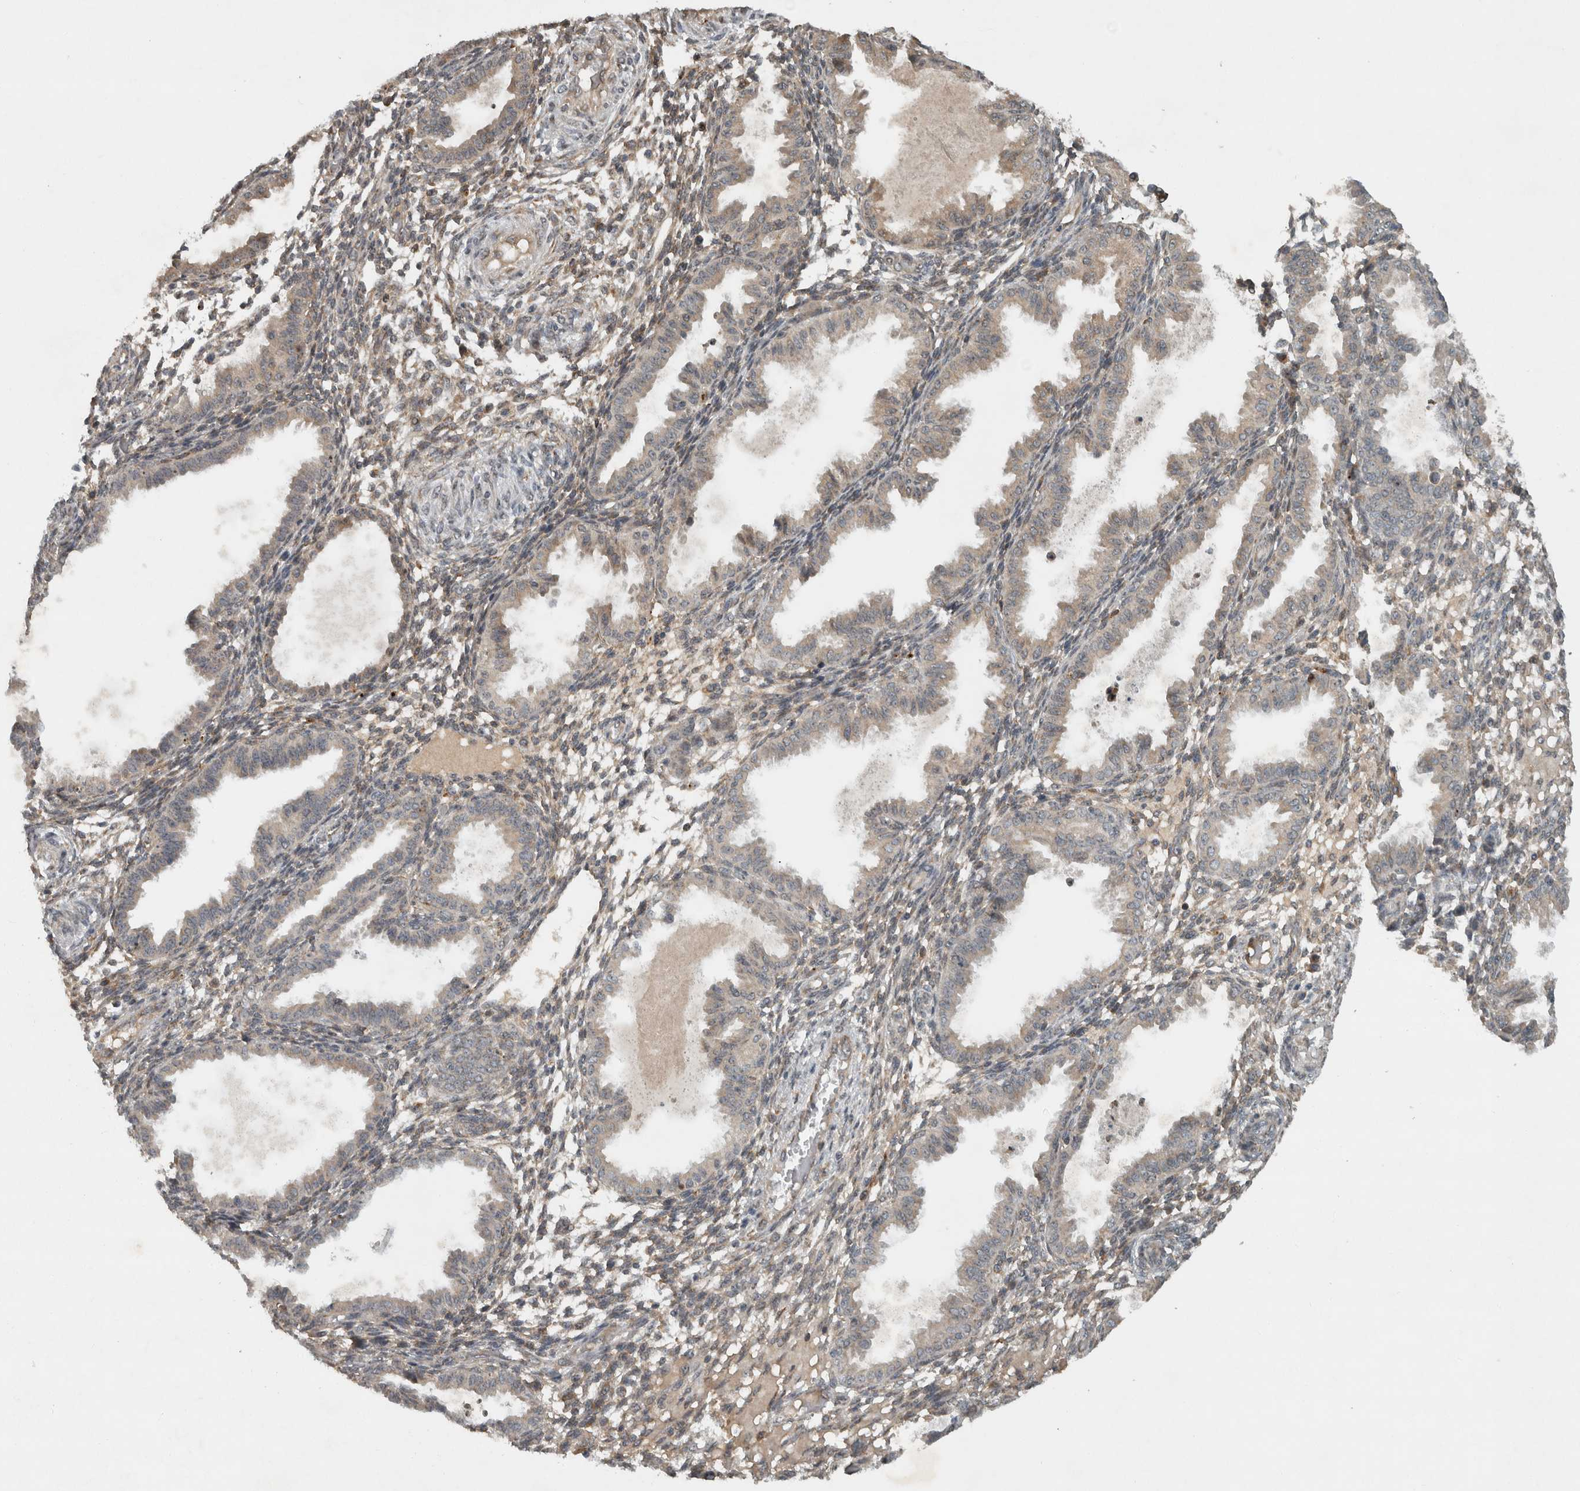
{"staining": {"intensity": "weak", "quantity": ">75%", "location": "cytoplasmic/membranous"}, "tissue": "endometrium", "cell_type": "Cells in endometrial stroma", "image_type": "normal", "snomed": [{"axis": "morphology", "description": "Normal tissue, NOS"}, {"axis": "topography", "description": "Endometrium"}], "caption": "Cells in endometrial stroma exhibit low levels of weak cytoplasmic/membranous expression in about >75% of cells in unremarkable human endometrium.", "gene": "GPR137B", "patient": {"sex": "female", "age": 33}}